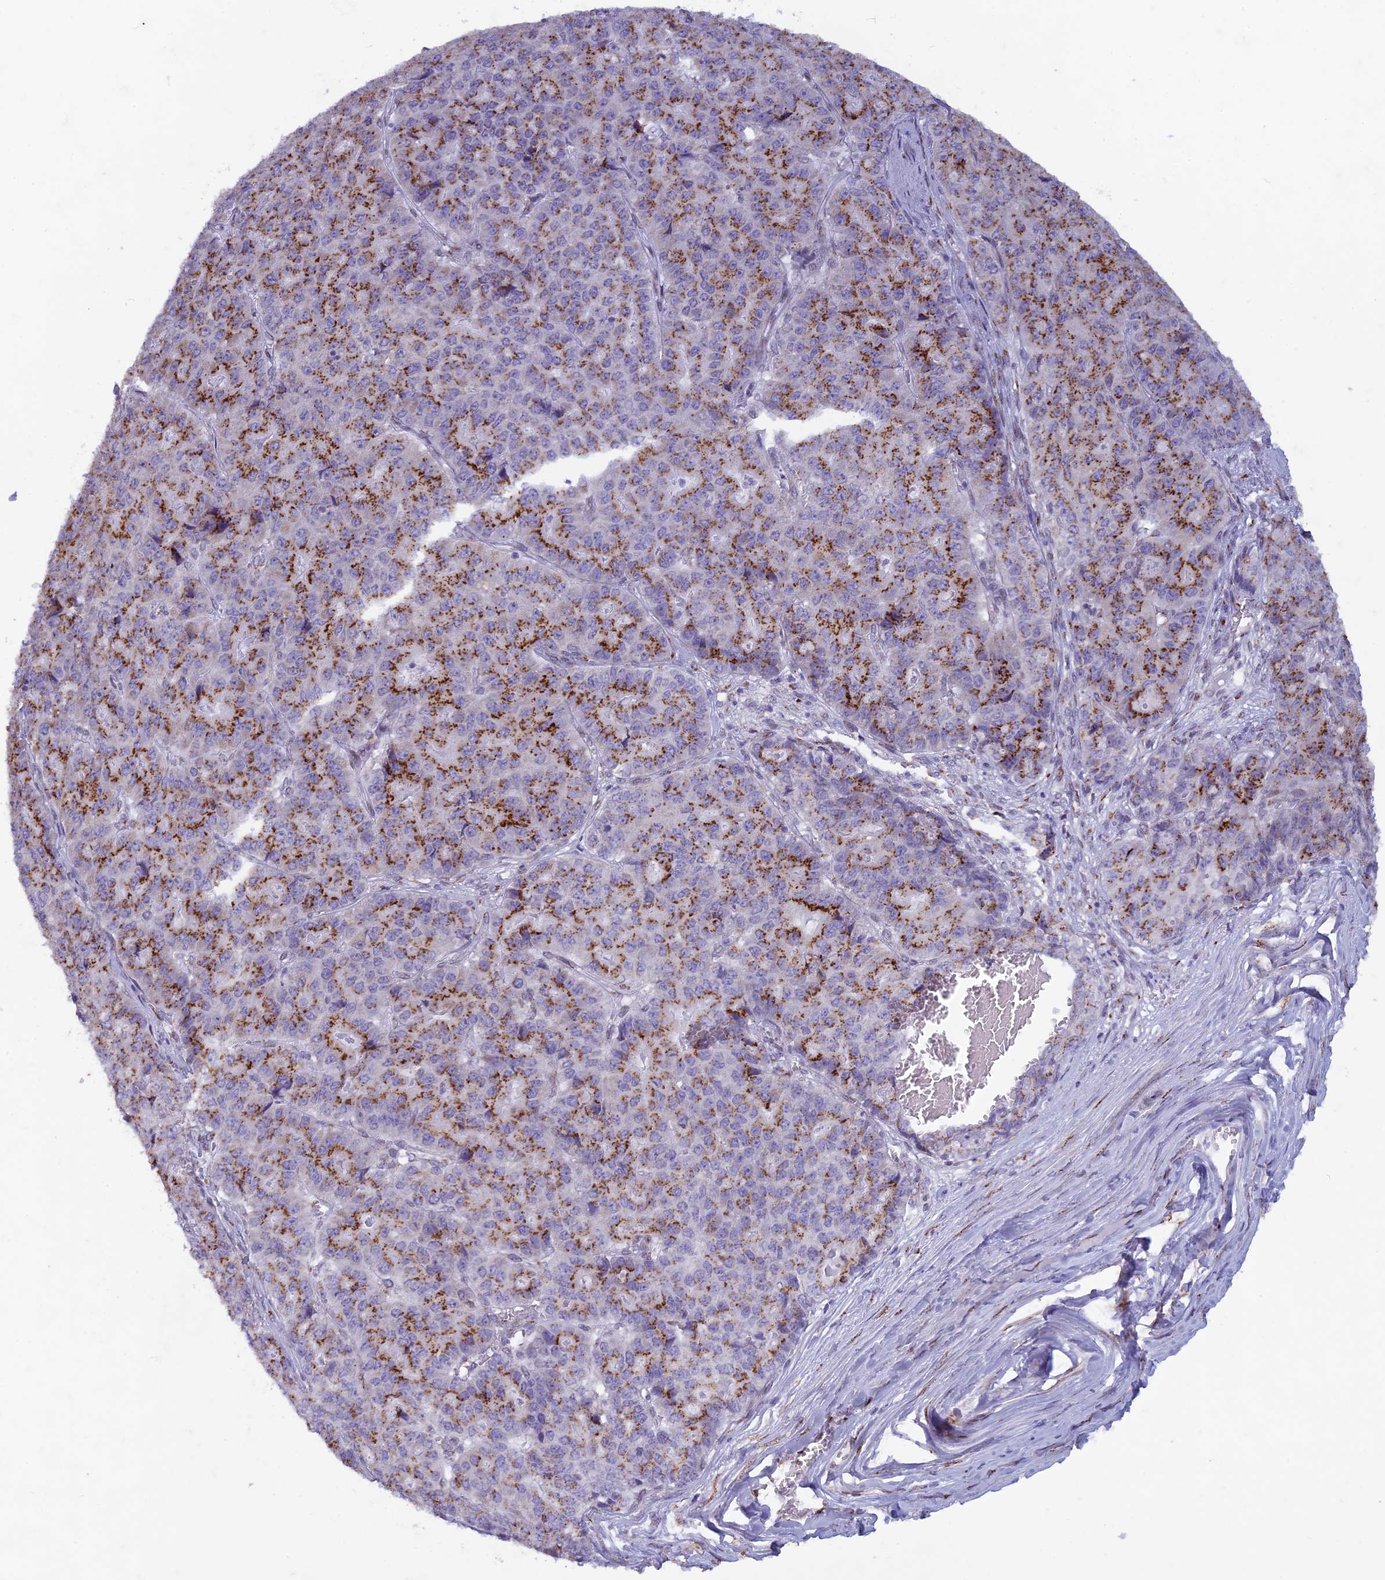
{"staining": {"intensity": "strong", "quantity": ">75%", "location": "cytoplasmic/membranous"}, "tissue": "pancreatic cancer", "cell_type": "Tumor cells", "image_type": "cancer", "snomed": [{"axis": "morphology", "description": "Adenocarcinoma, NOS"}, {"axis": "topography", "description": "Pancreas"}], "caption": "Protein analysis of adenocarcinoma (pancreatic) tissue reveals strong cytoplasmic/membranous staining in approximately >75% of tumor cells.", "gene": "FAM3C", "patient": {"sex": "male", "age": 50}}